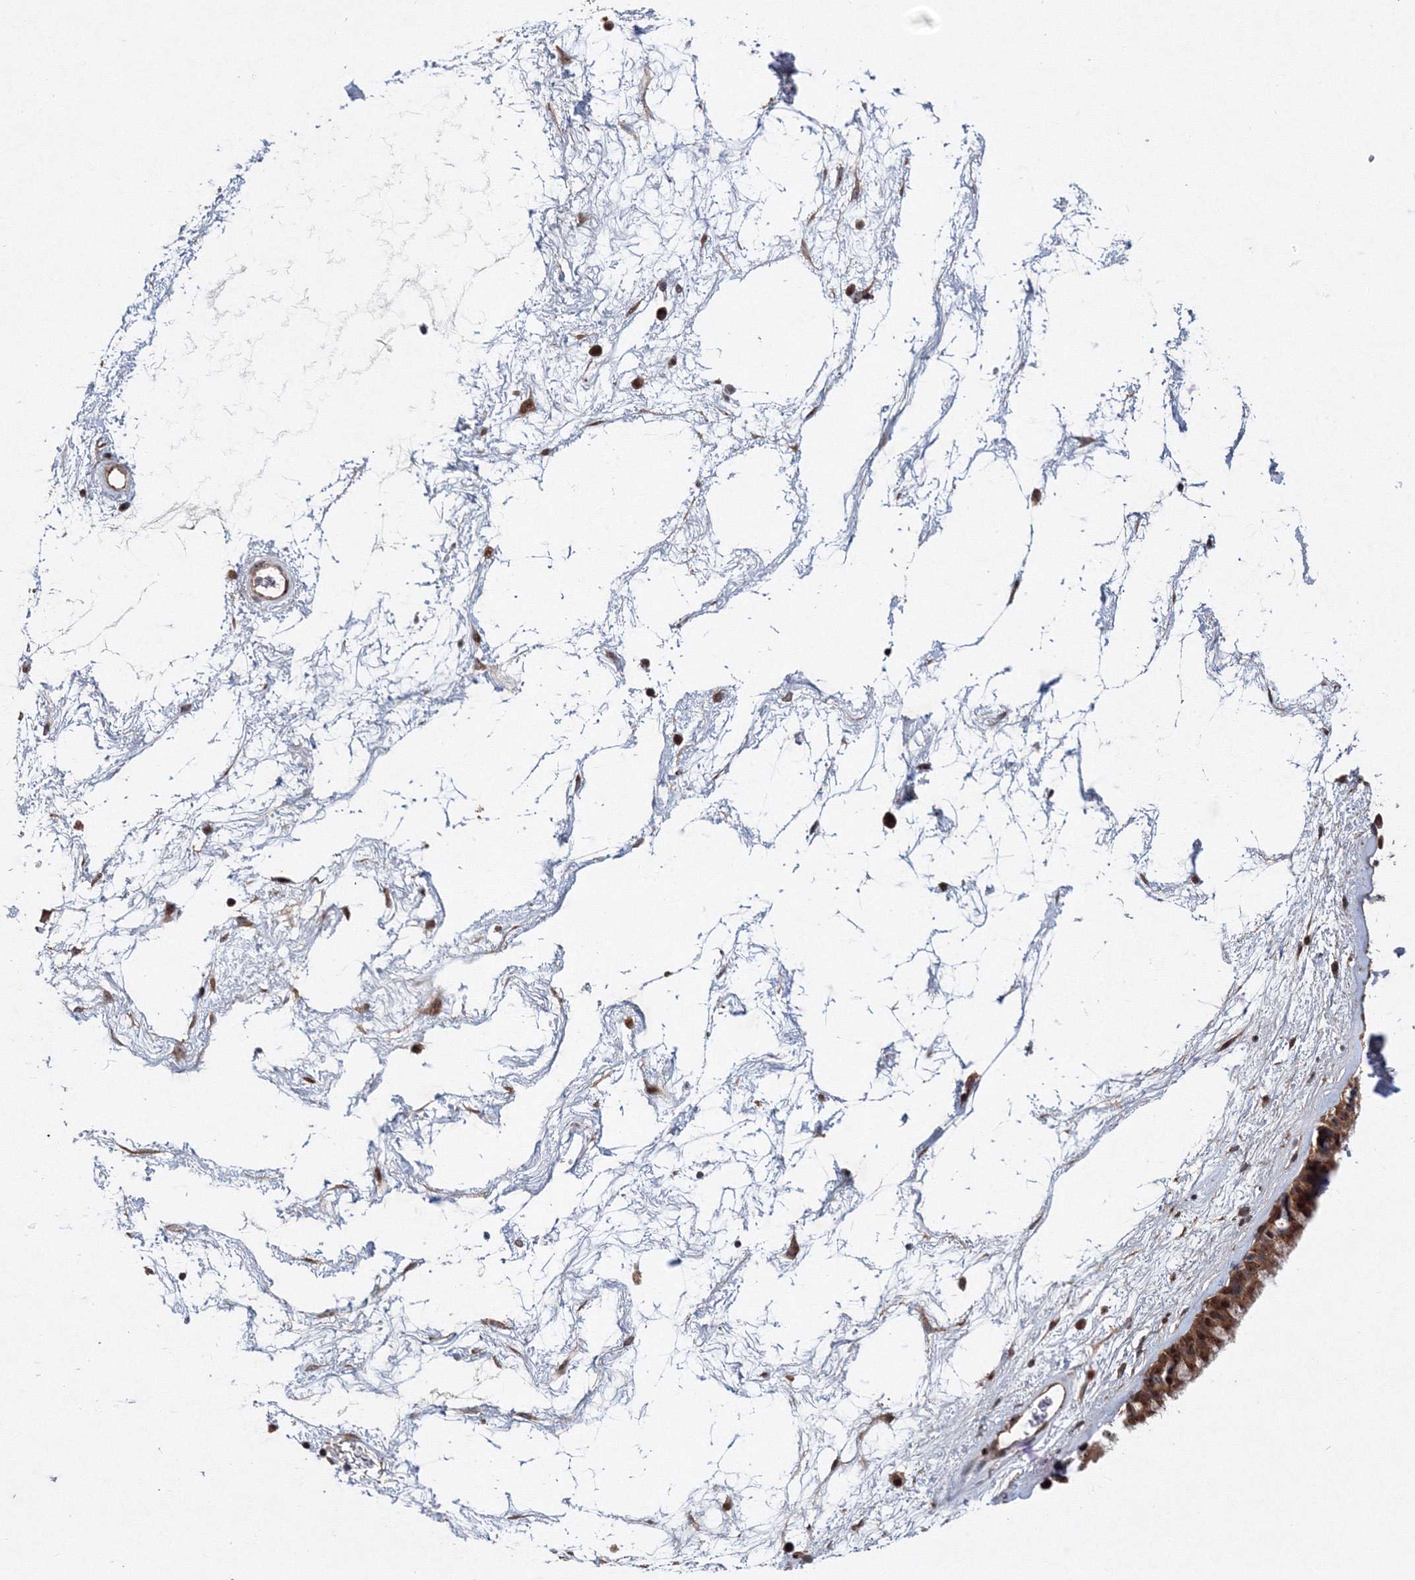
{"staining": {"intensity": "moderate", "quantity": ">75%", "location": "cytoplasmic/membranous,nuclear"}, "tissue": "nasopharynx", "cell_type": "Respiratory epithelial cells", "image_type": "normal", "snomed": [{"axis": "morphology", "description": "Normal tissue, NOS"}, {"axis": "morphology", "description": "Inflammation, NOS"}, {"axis": "topography", "description": "Nasopharynx"}], "caption": "Protein expression analysis of normal human nasopharynx reveals moderate cytoplasmic/membranous,nuclear staining in about >75% of respiratory epithelial cells. (IHC, brightfield microscopy, high magnification).", "gene": "ANKAR", "patient": {"sex": "male", "age": 48}}